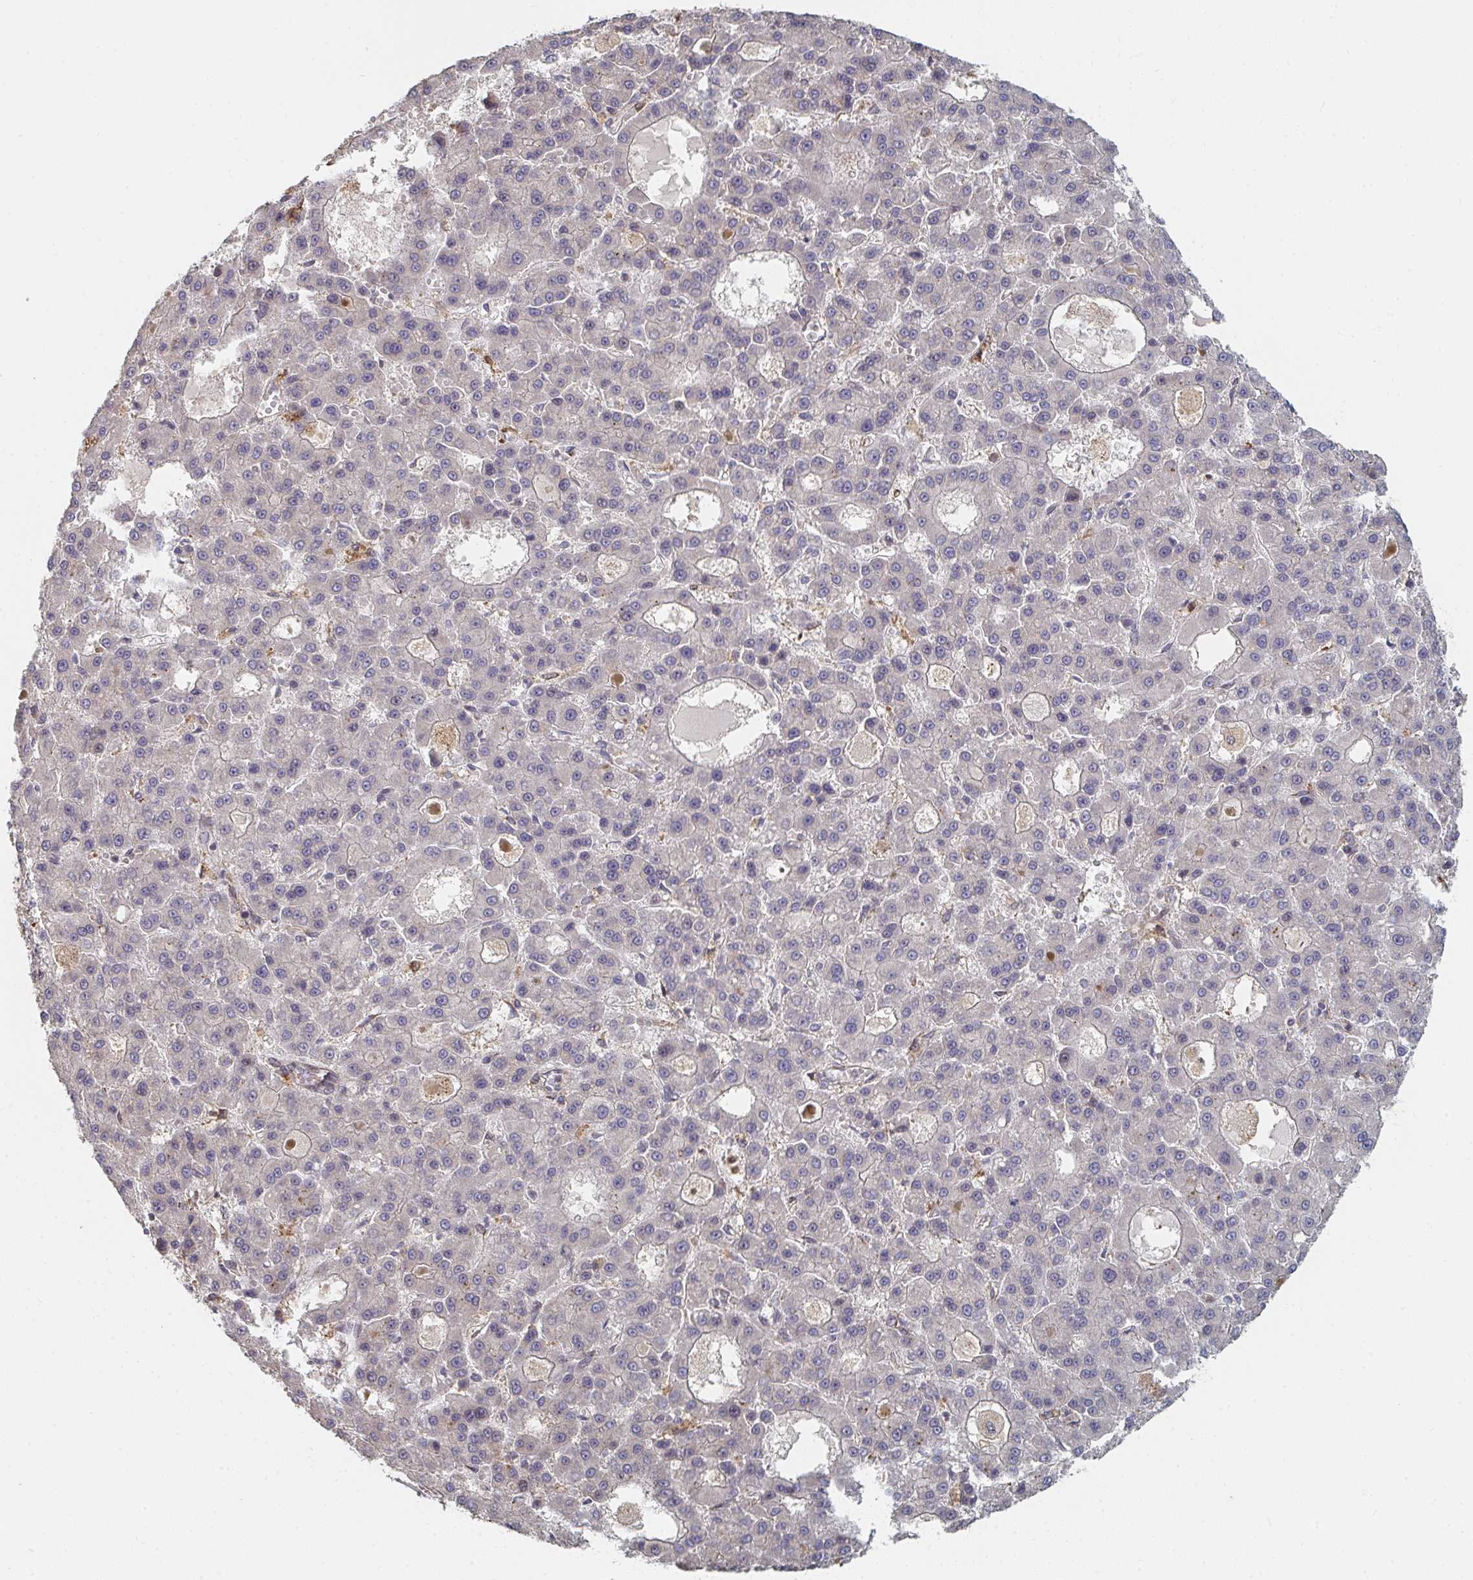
{"staining": {"intensity": "negative", "quantity": "none", "location": "none"}, "tissue": "liver cancer", "cell_type": "Tumor cells", "image_type": "cancer", "snomed": [{"axis": "morphology", "description": "Carcinoma, Hepatocellular, NOS"}, {"axis": "topography", "description": "Liver"}], "caption": "Immunohistochemistry (IHC) of human liver cancer (hepatocellular carcinoma) shows no staining in tumor cells.", "gene": "PTEN", "patient": {"sex": "male", "age": 70}}